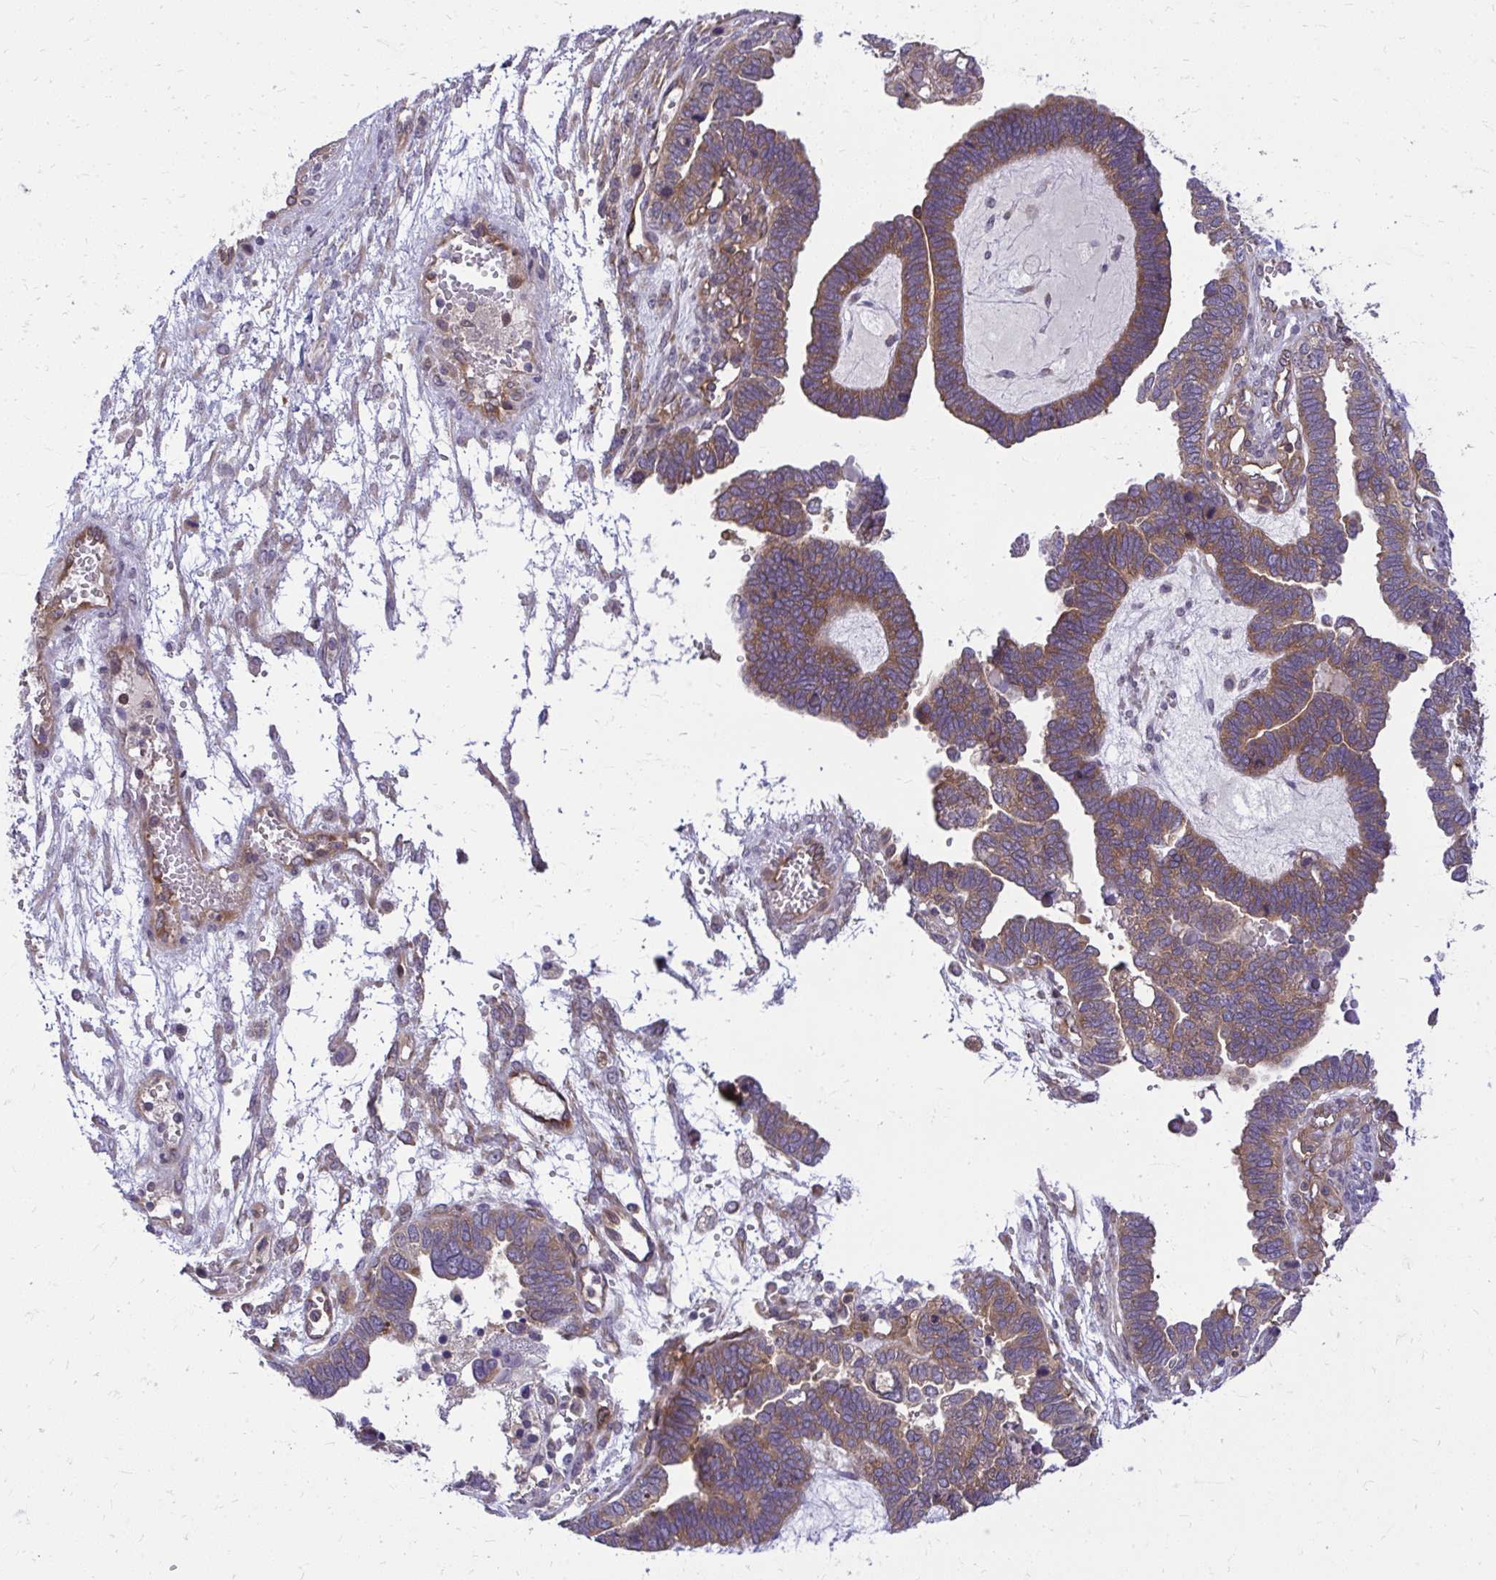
{"staining": {"intensity": "moderate", "quantity": "25%-75%", "location": "cytoplasmic/membranous"}, "tissue": "ovarian cancer", "cell_type": "Tumor cells", "image_type": "cancer", "snomed": [{"axis": "morphology", "description": "Cystadenocarcinoma, serous, NOS"}, {"axis": "topography", "description": "Ovary"}], "caption": "Protein analysis of ovarian cancer (serous cystadenocarcinoma) tissue shows moderate cytoplasmic/membranous expression in about 25%-75% of tumor cells.", "gene": "PPP5C", "patient": {"sex": "female", "age": 51}}